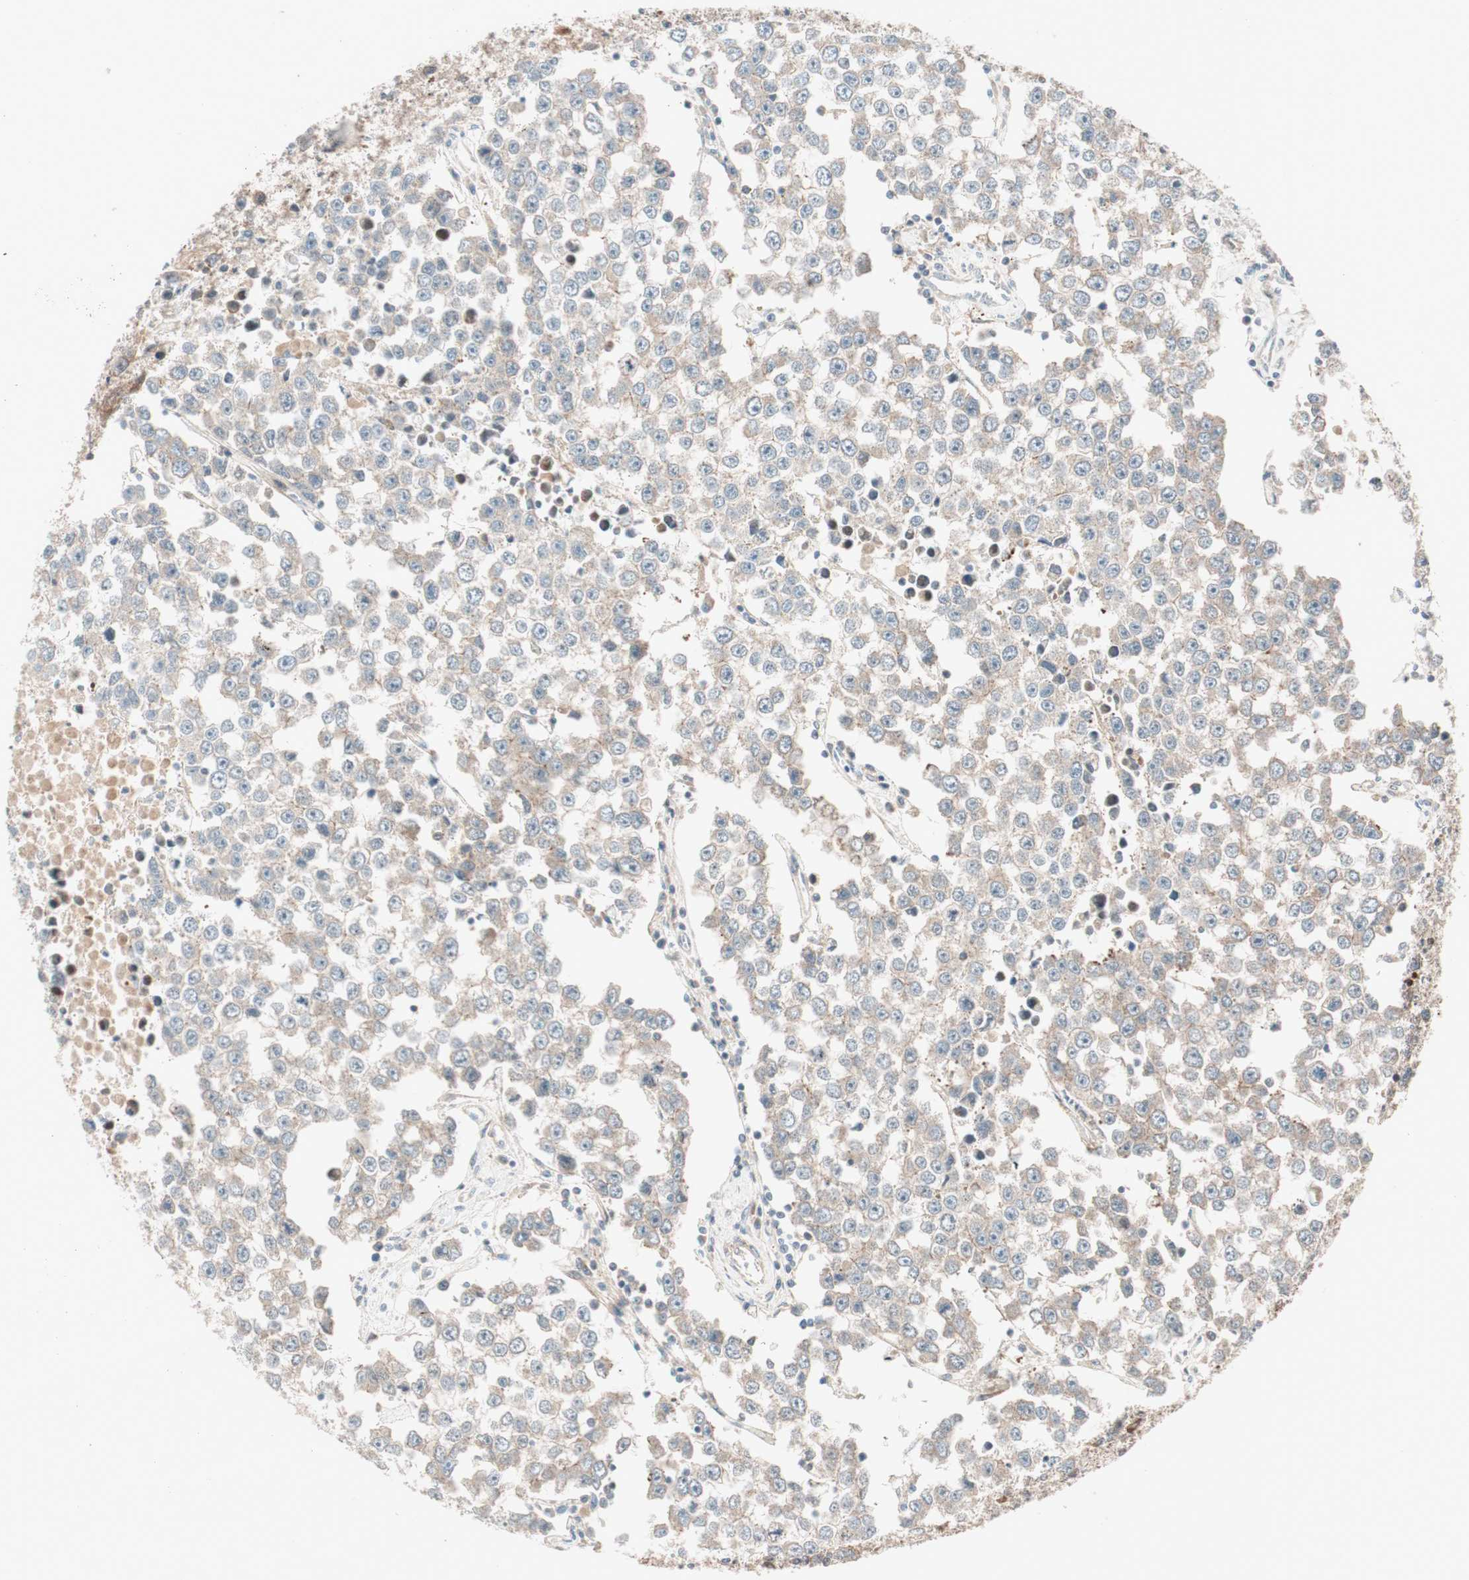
{"staining": {"intensity": "weak", "quantity": ">75%", "location": "cytoplasmic/membranous"}, "tissue": "testis cancer", "cell_type": "Tumor cells", "image_type": "cancer", "snomed": [{"axis": "morphology", "description": "Seminoma, NOS"}, {"axis": "morphology", "description": "Carcinoma, Embryonal, NOS"}, {"axis": "topography", "description": "Testis"}], "caption": "A low amount of weak cytoplasmic/membranous expression is appreciated in approximately >75% of tumor cells in testis cancer tissue.", "gene": "ABI1", "patient": {"sex": "male", "age": 52}}